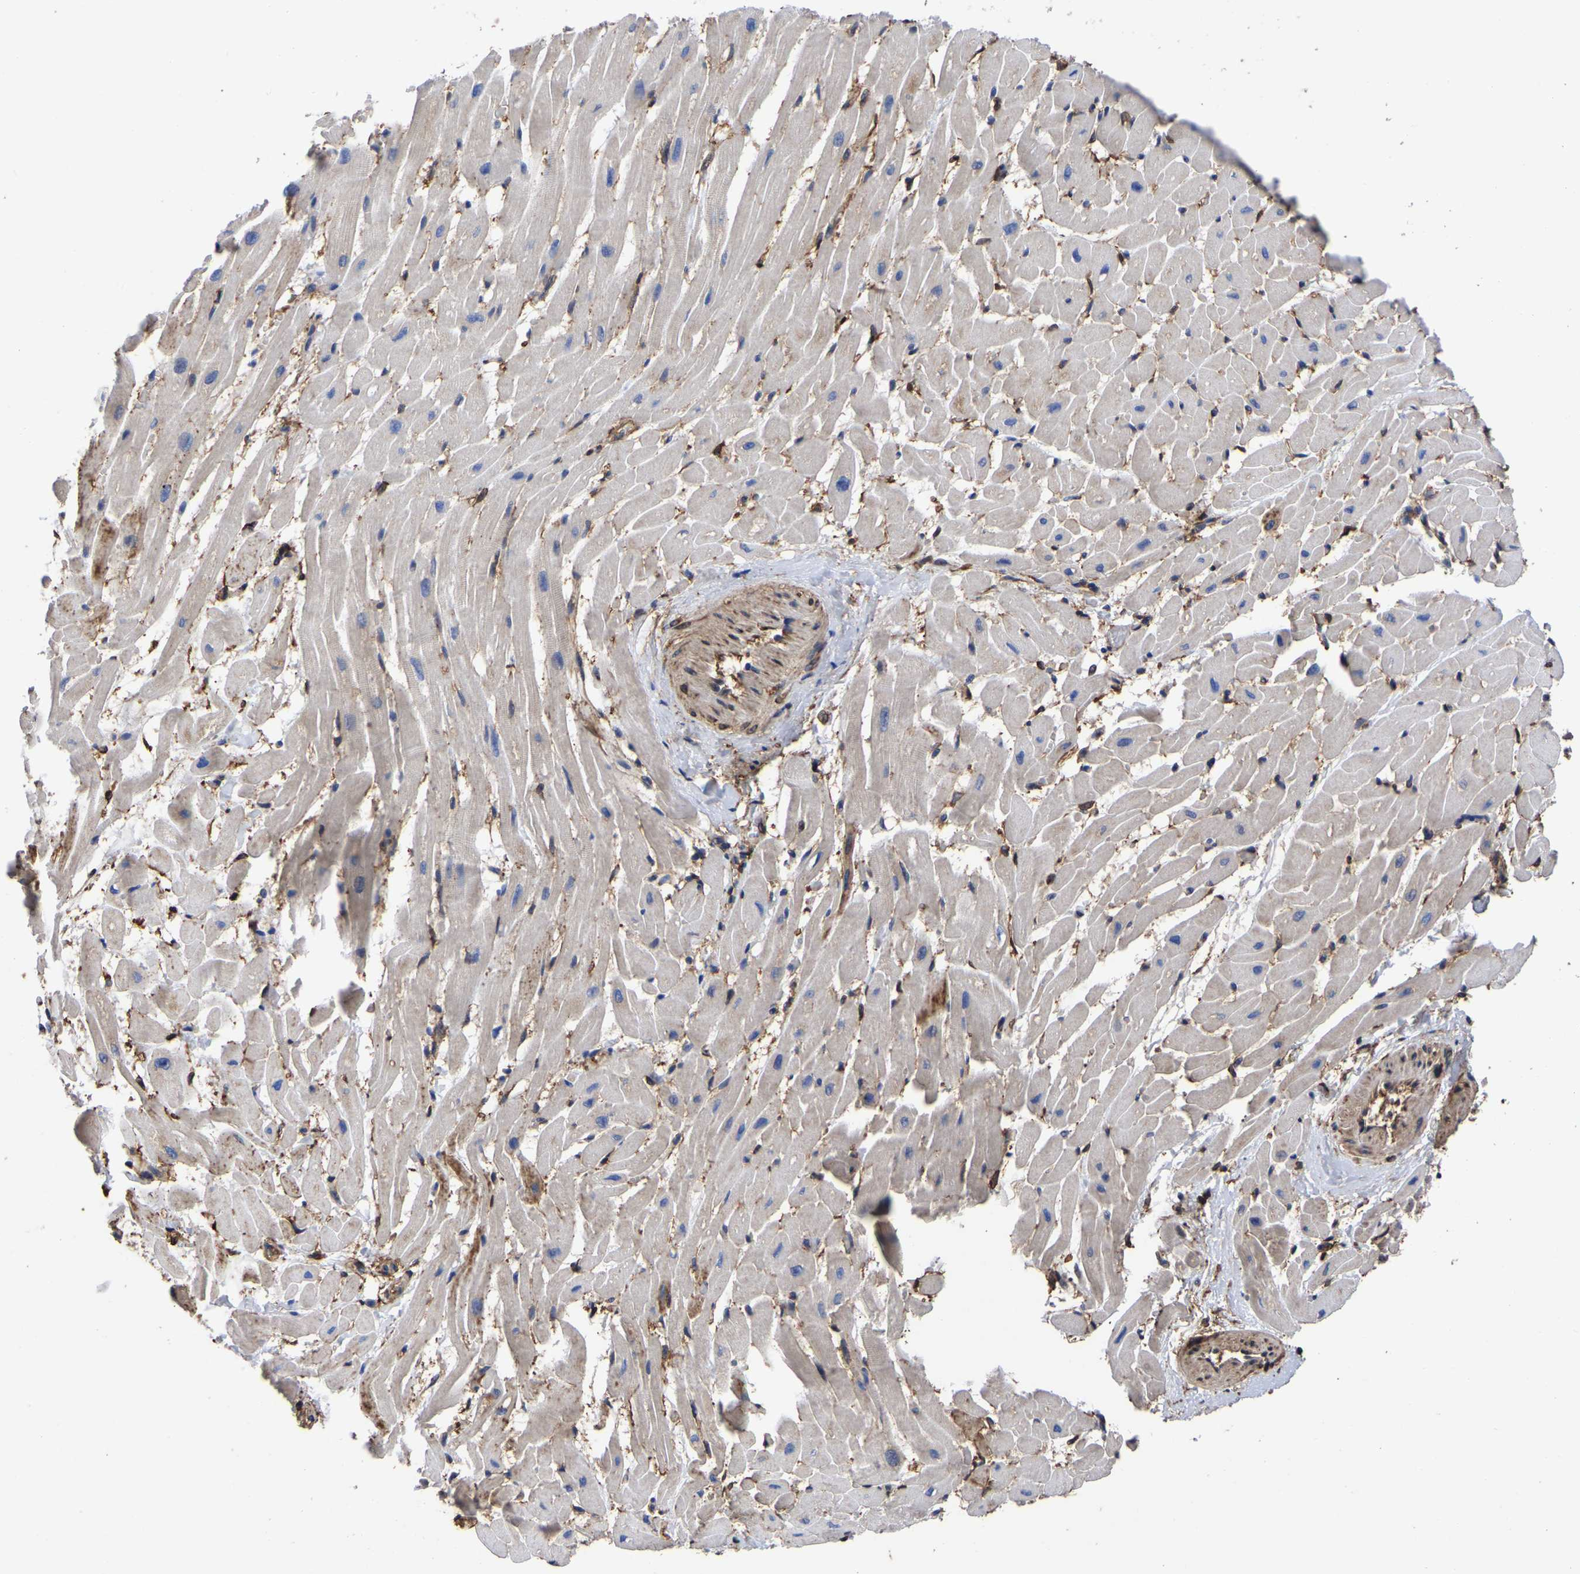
{"staining": {"intensity": "moderate", "quantity": "25%-75%", "location": "cytoplasmic/membranous"}, "tissue": "heart muscle", "cell_type": "Cardiomyocytes", "image_type": "normal", "snomed": [{"axis": "morphology", "description": "Normal tissue, NOS"}, {"axis": "topography", "description": "Heart"}], "caption": "This is an image of IHC staining of unremarkable heart muscle, which shows moderate expression in the cytoplasmic/membranous of cardiomyocytes.", "gene": "LIF", "patient": {"sex": "male", "age": 45}}